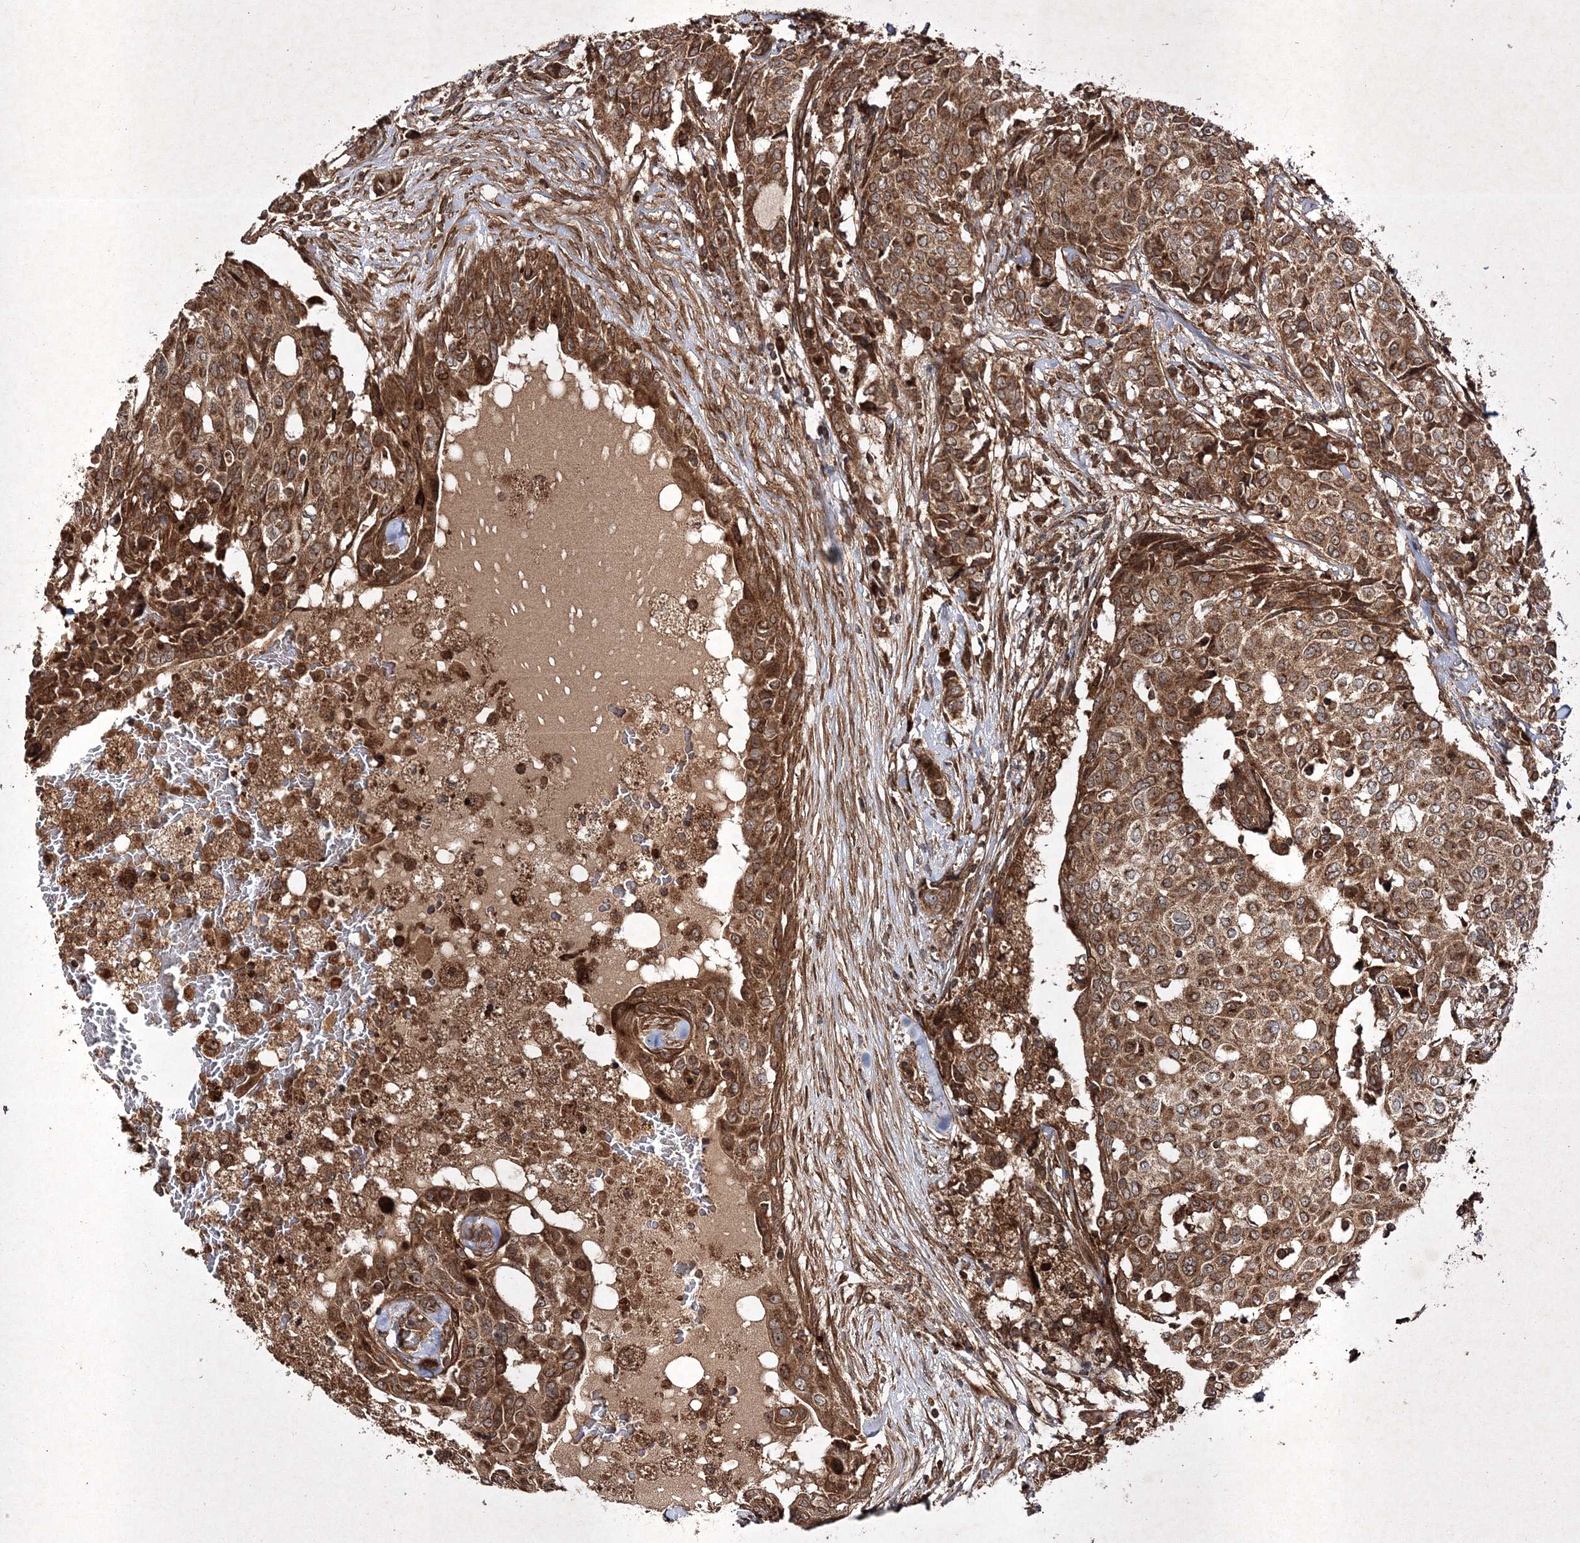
{"staining": {"intensity": "strong", "quantity": ">75%", "location": "cytoplasmic/membranous"}, "tissue": "breast cancer", "cell_type": "Tumor cells", "image_type": "cancer", "snomed": [{"axis": "morphology", "description": "Lobular carcinoma"}, {"axis": "topography", "description": "Breast"}], "caption": "High-power microscopy captured an IHC histopathology image of breast cancer, revealing strong cytoplasmic/membranous positivity in approximately >75% of tumor cells.", "gene": "DNAJC13", "patient": {"sex": "female", "age": 51}}